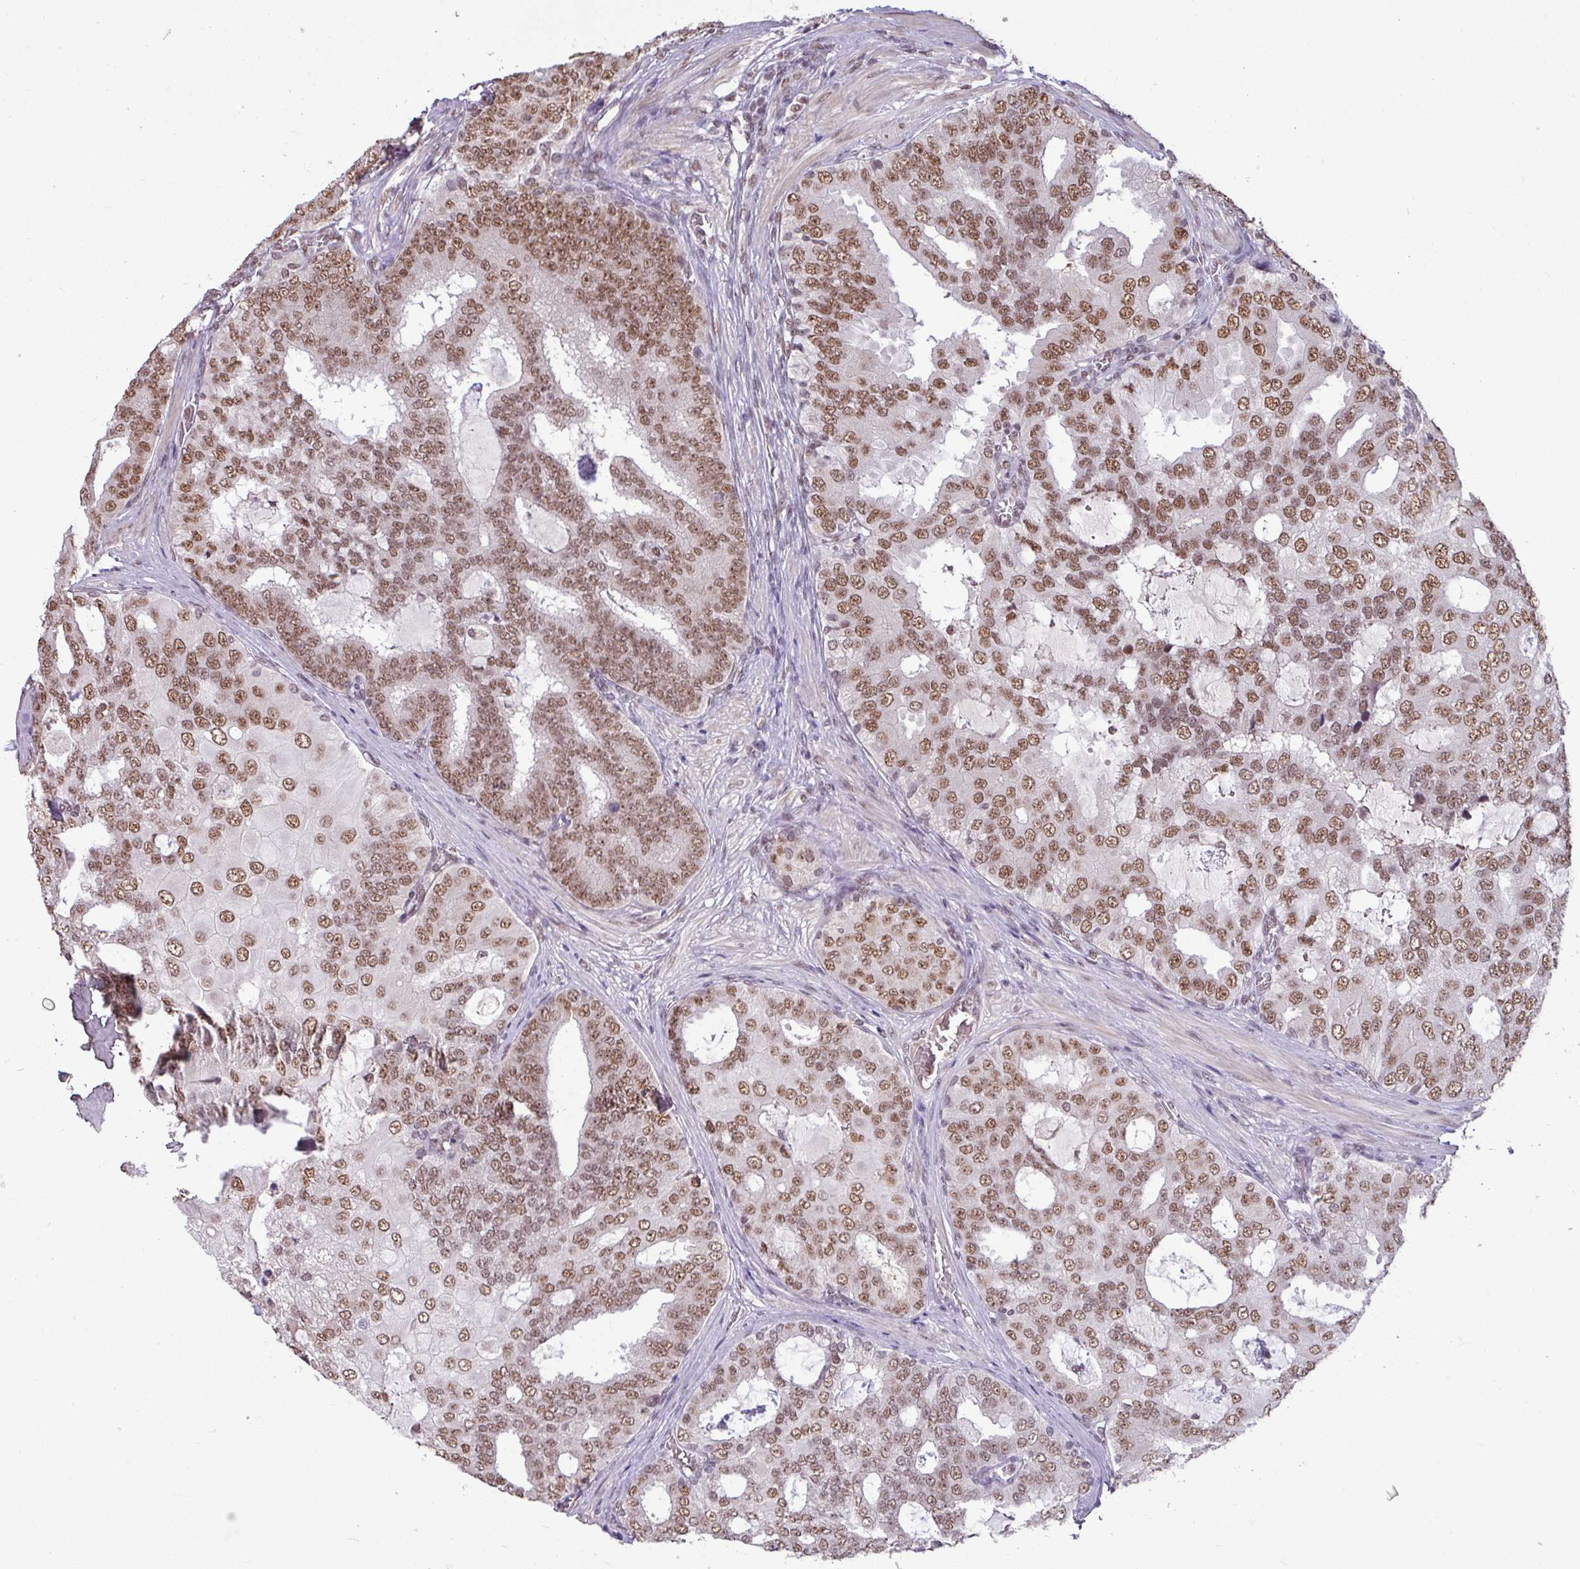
{"staining": {"intensity": "moderate", "quantity": ">75%", "location": "nuclear"}, "tissue": "prostate cancer", "cell_type": "Tumor cells", "image_type": "cancer", "snomed": [{"axis": "morphology", "description": "Adenocarcinoma, High grade"}, {"axis": "topography", "description": "Prostate"}], "caption": "High-magnification brightfield microscopy of high-grade adenocarcinoma (prostate) stained with DAB (brown) and counterstained with hematoxylin (blue). tumor cells exhibit moderate nuclear expression is identified in approximately>75% of cells. Immunohistochemistry (ihc) stains the protein in brown and the nuclei are stained blue.", "gene": "TDG", "patient": {"sex": "male", "age": 55}}